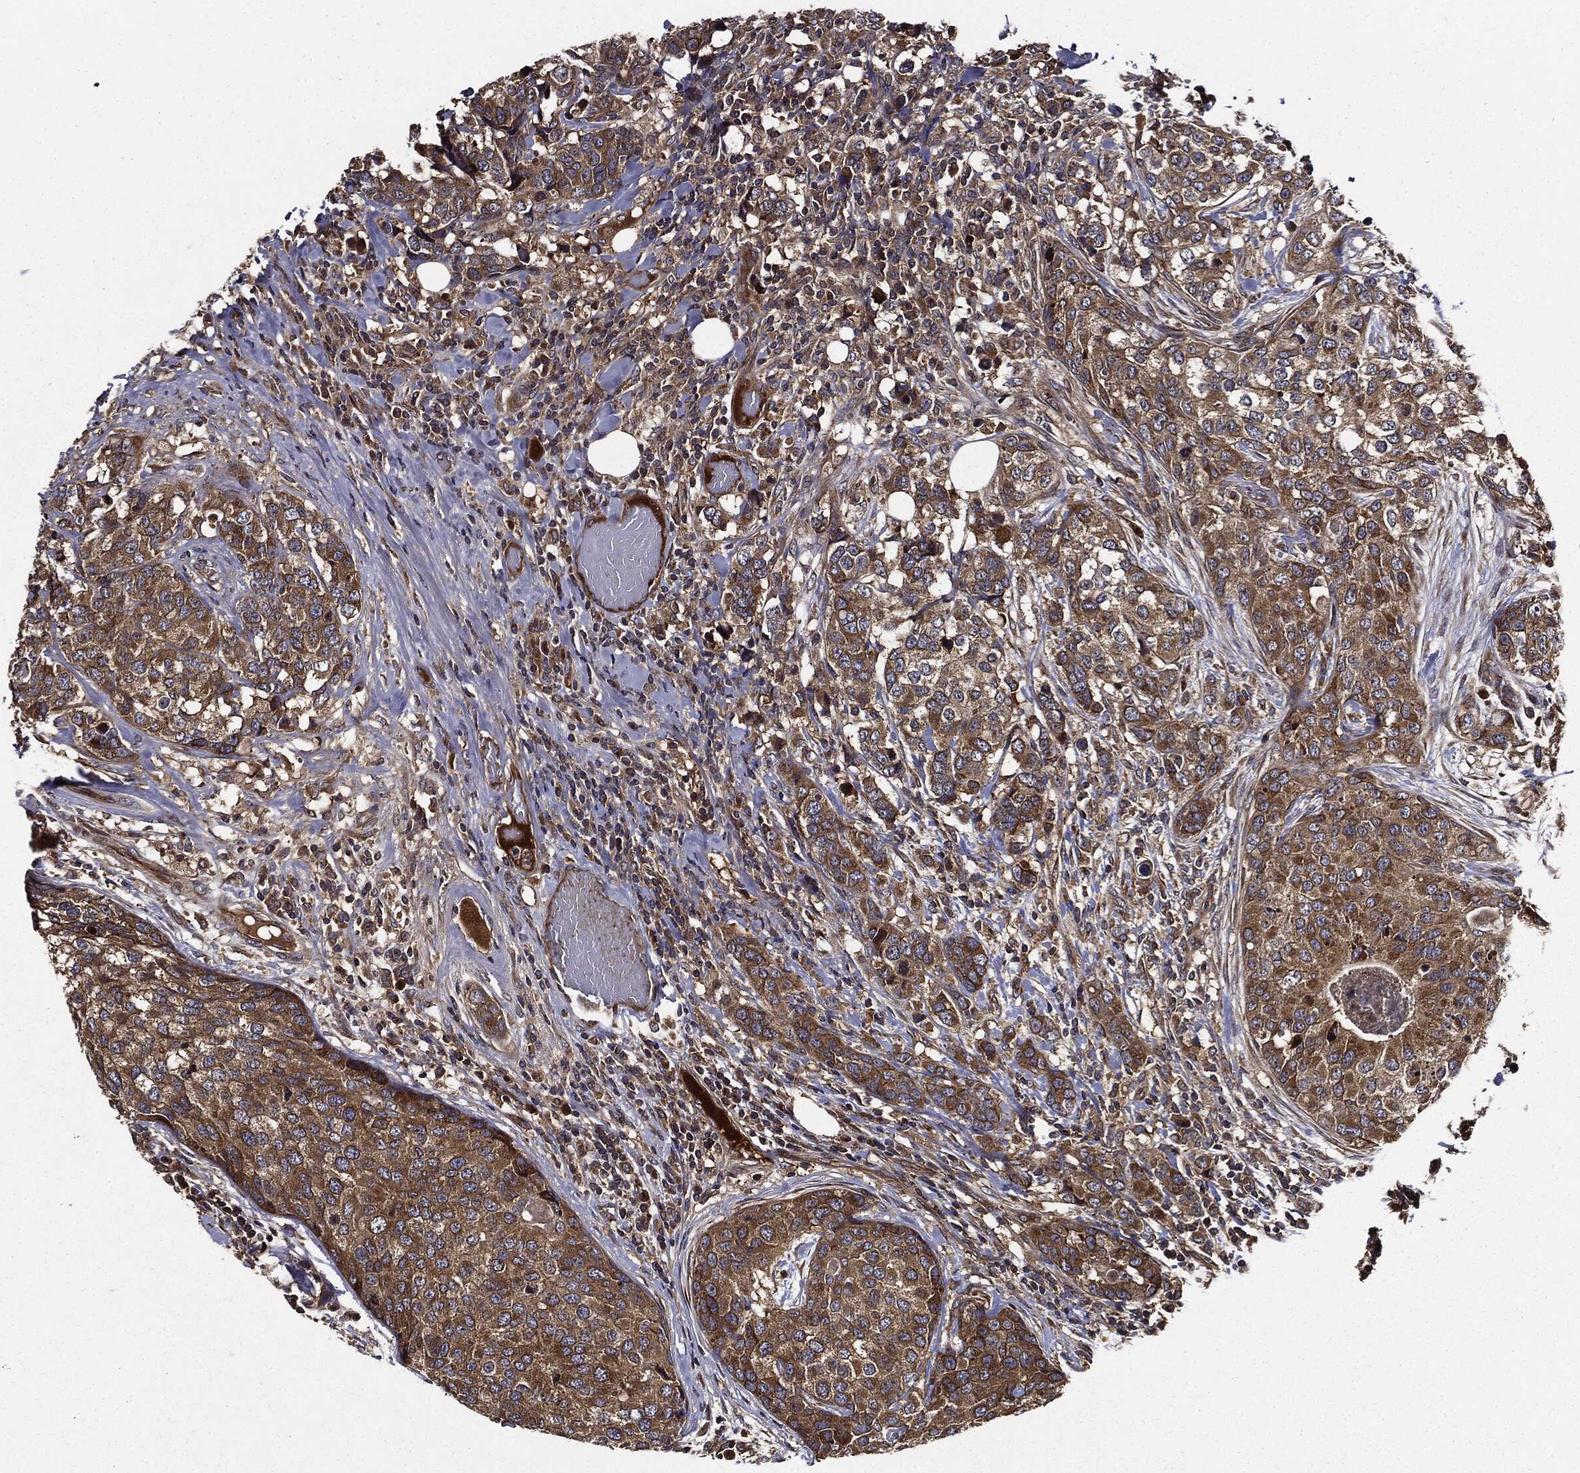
{"staining": {"intensity": "moderate", "quantity": ">75%", "location": "cytoplasmic/membranous"}, "tissue": "breast cancer", "cell_type": "Tumor cells", "image_type": "cancer", "snomed": [{"axis": "morphology", "description": "Lobular carcinoma"}, {"axis": "topography", "description": "Breast"}], "caption": "This is an image of immunohistochemistry (IHC) staining of breast cancer (lobular carcinoma), which shows moderate staining in the cytoplasmic/membranous of tumor cells.", "gene": "HTT", "patient": {"sex": "female", "age": 59}}